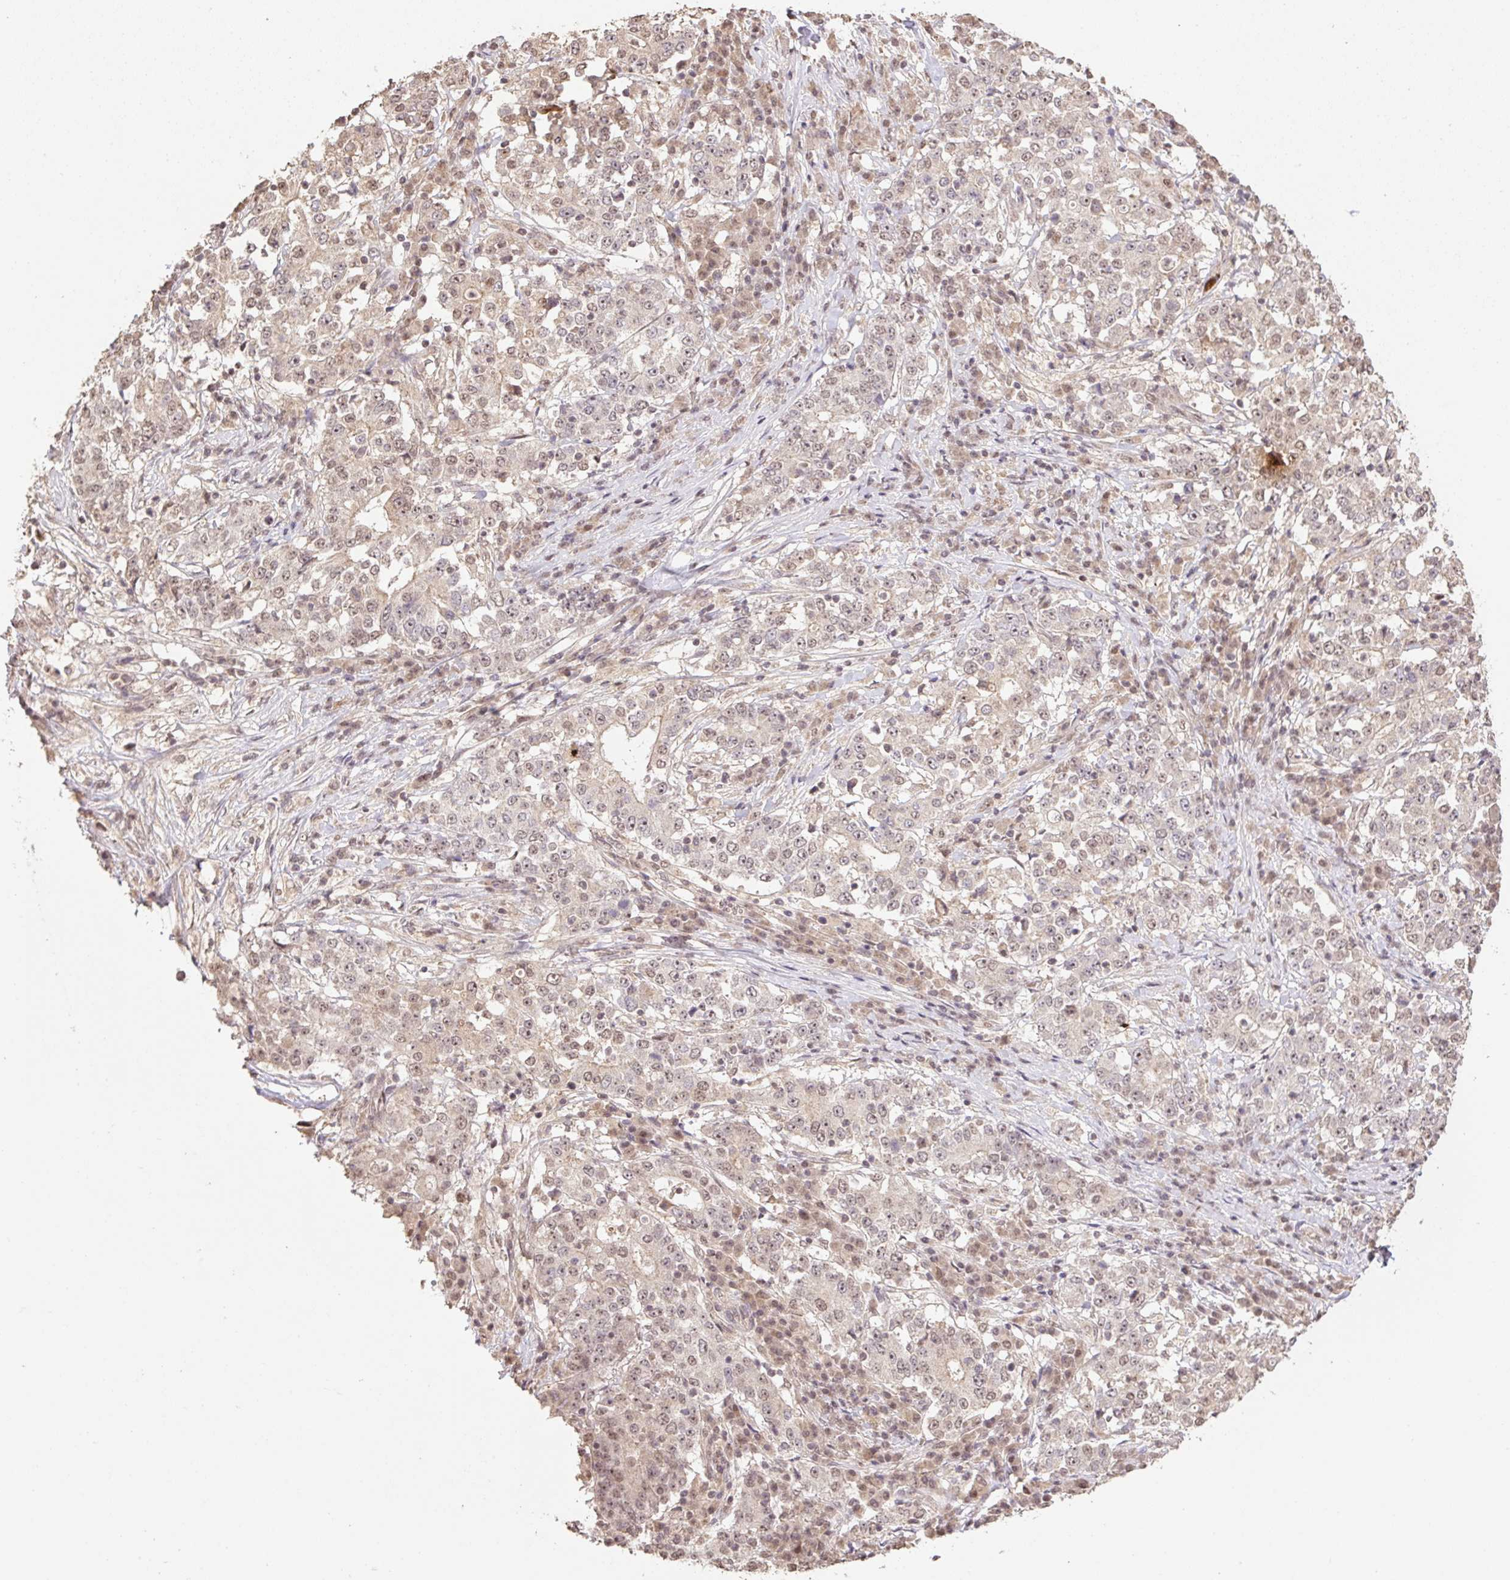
{"staining": {"intensity": "weak", "quantity": "25%-75%", "location": "nuclear"}, "tissue": "stomach cancer", "cell_type": "Tumor cells", "image_type": "cancer", "snomed": [{"axis": "morphology", "description": "Adenocarcinoma, NOS"}, {"axis": "topography", "description": "Stomach"}], "caption": "Immunohistochemistry (IHC) of stomach cancer reveals low levels of weak nuclear staining in approximately 25%-75% of tumor cells.", "gene": "VPS25", "patient": {"sex": "male", "age": 59}}